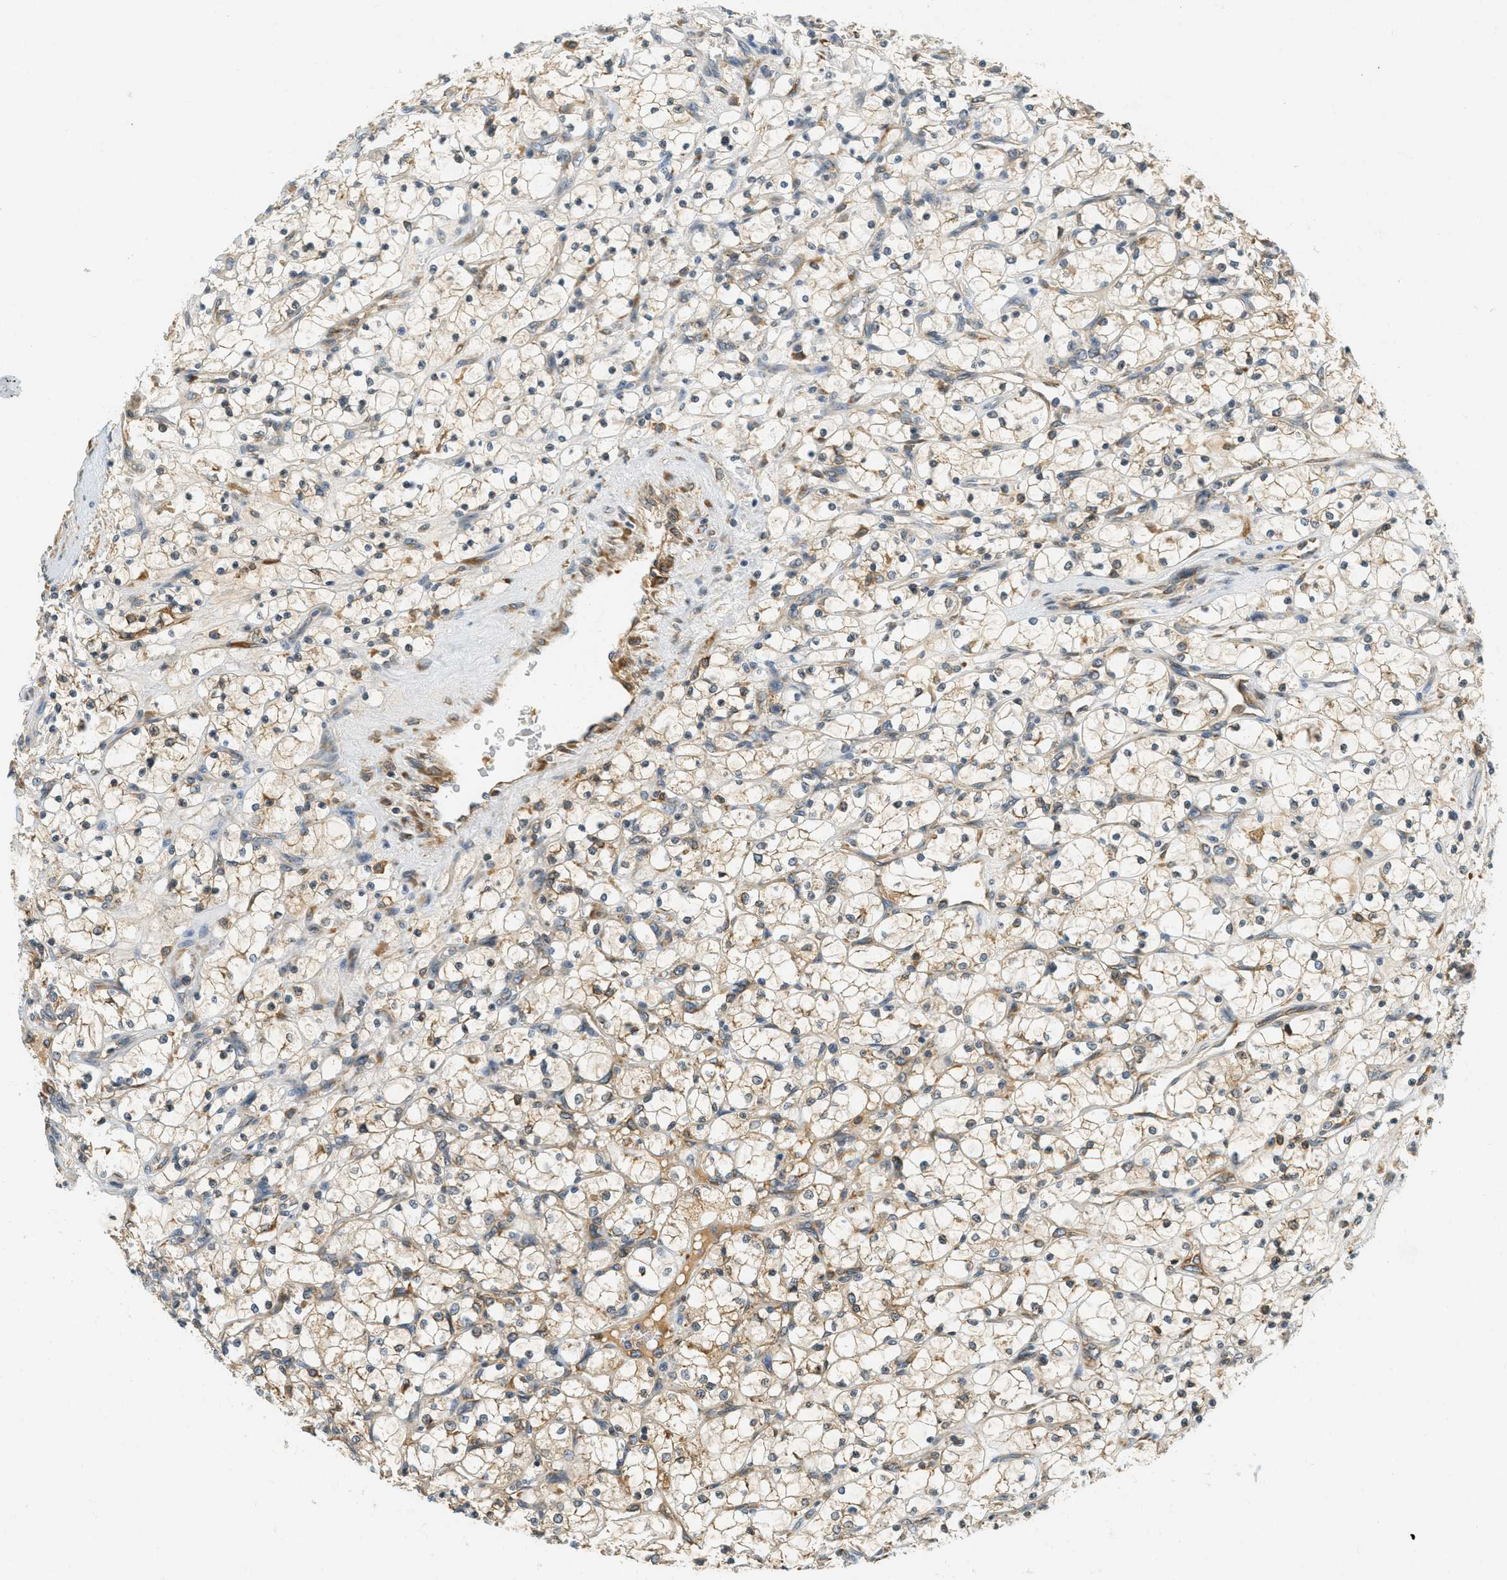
{"staining": {"intensity": "moderate", "quantity": "<25%", "location": "cytoplasmic/membranous"}, "tissue": "renal cancer", "cell_type": "Tumor cells", "image_type": "cancer", "snomed": [{"axis": "morphology", "description": "Adenocarcinoma, NOS"}, {"axis": "topography", "description": "Kidney"}], "caption": "This image exhibits renal adenocarcinoma stained with immunohistochemistry (IHC) to label a protein in brown. The cytoplasmic/membranous of tumor cells show moderate positivity for the protein. Nuclei are counter-stained blue.", "gene": "PDK1", "patient": {"sex": "female", "age": 69}}